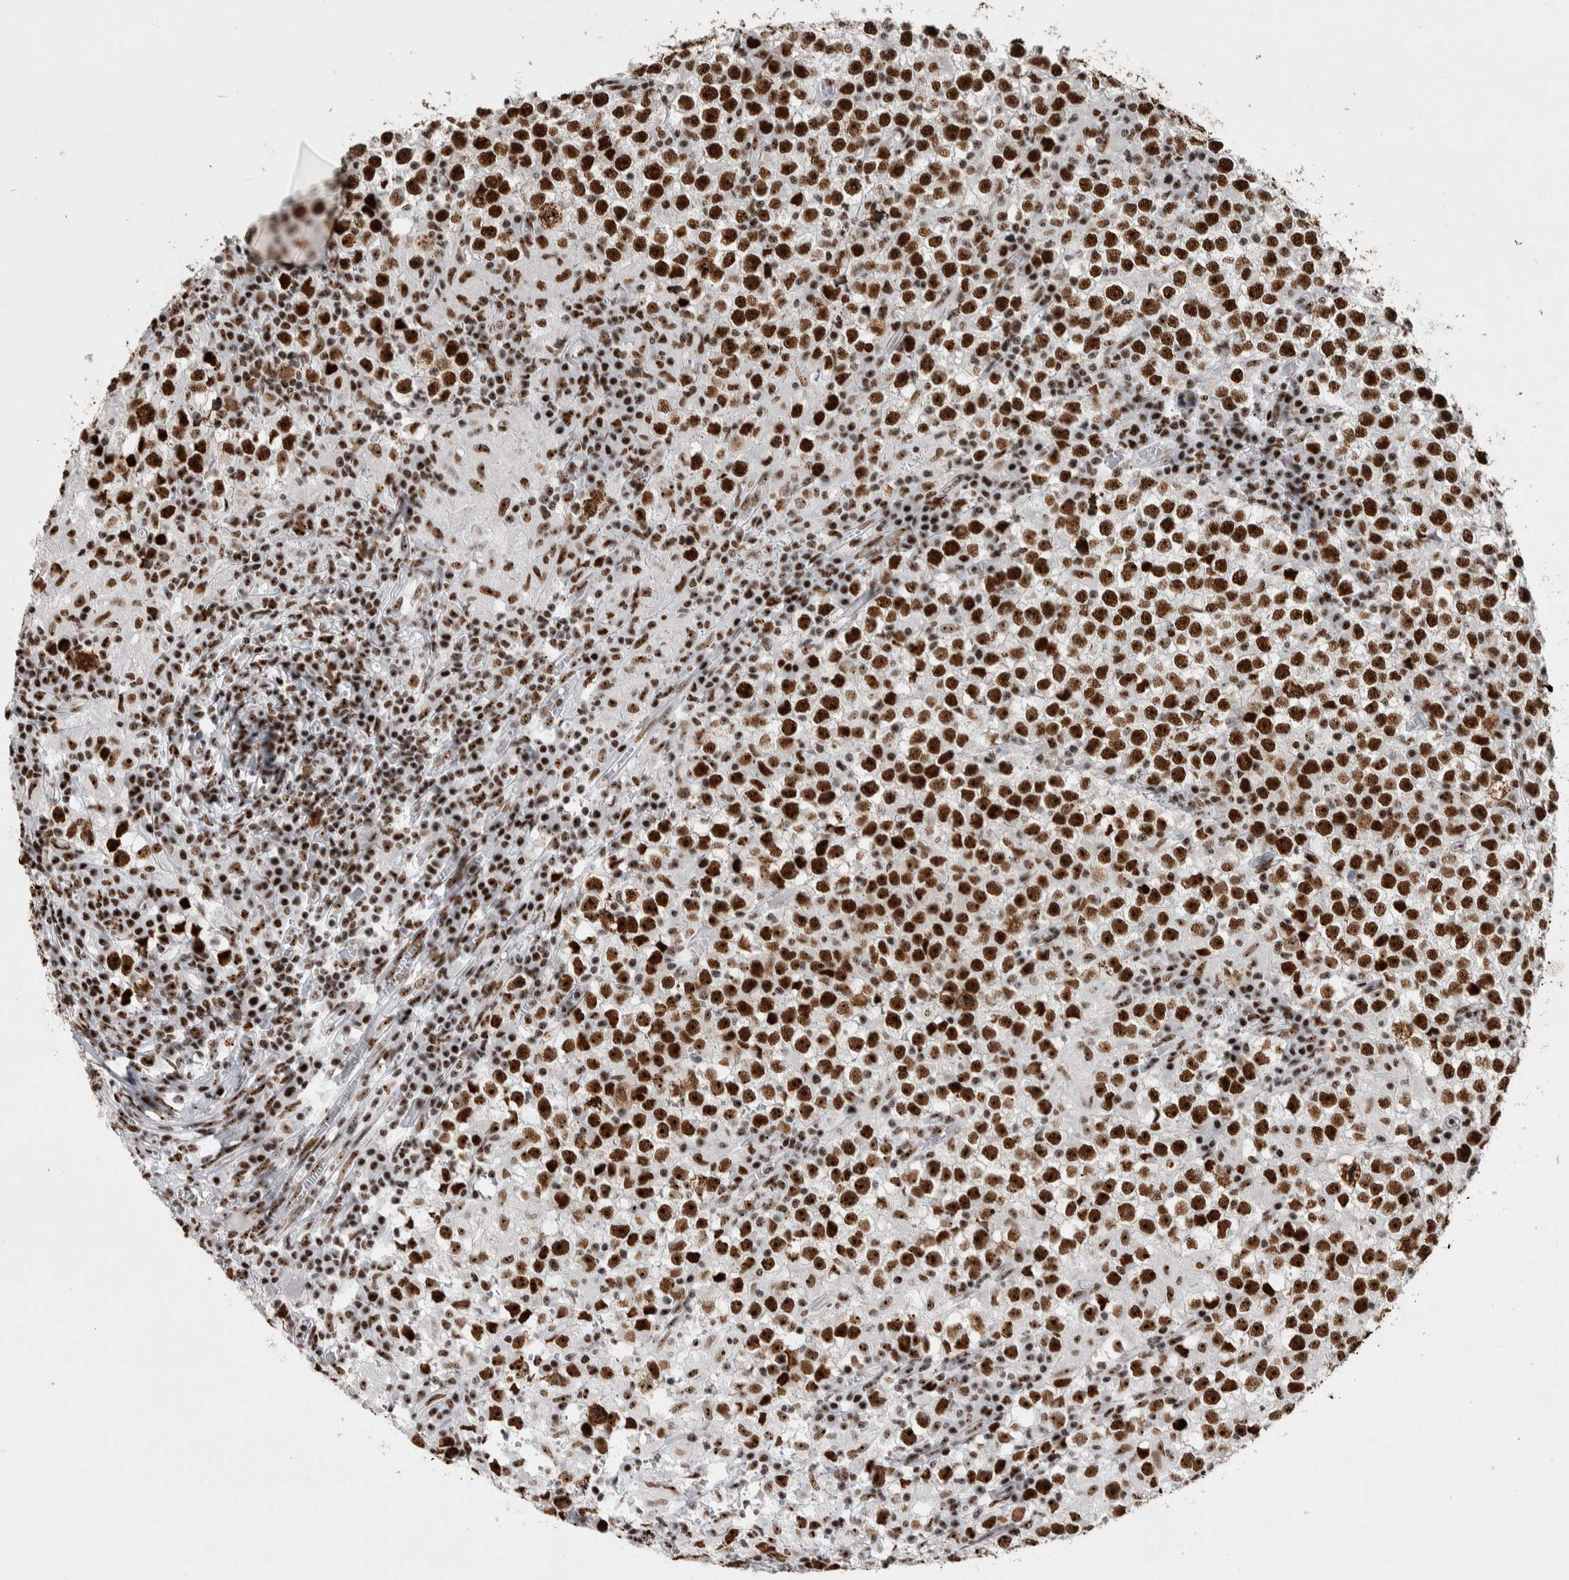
{"staining": {"intensity": "strong", "quantity": ">75%", "location": "nuclear"}, "tissue": "testis cancer", "cell_type": "Tumor cells", "image_type": "cancer", "snomed": [{"axis": "morphology", "description": "Seminoma, NOS"}, {"axis": "topography", "description": "Testis"}], "caption": "Testis seminoma stained for a protein (brown) exhibits strong nuclear positive positivity in about >75% of tumor cells.", "gene": "NCL", "patient": {"sex": "male", "age": 65}}